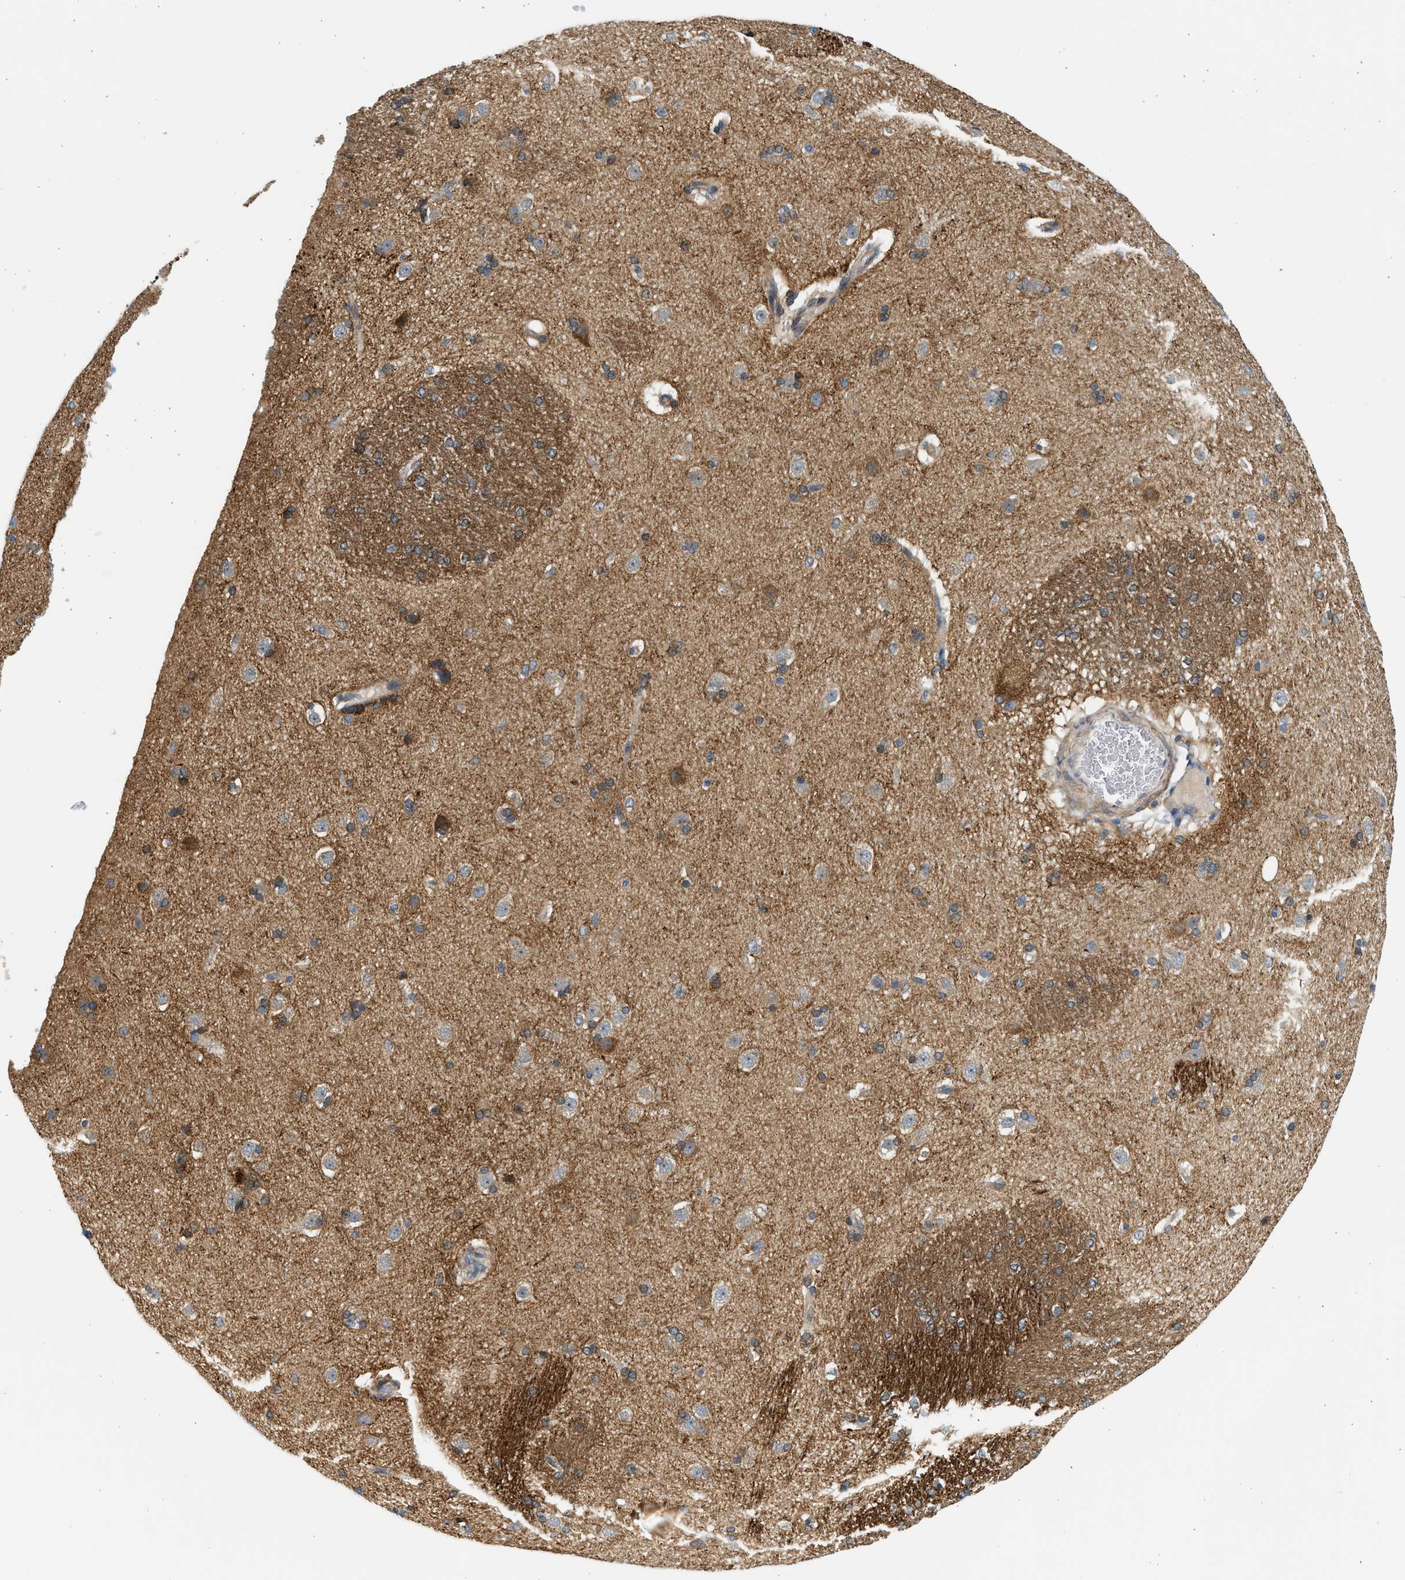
{"staining": {"intensity": "weak", "quantity": "25%-75%", "location": "cytoplasmic/membranous"}, "tissue": "caudate", "cell_type": "Glial cells", "image_type": "normal", "snomed": [{"axis": "morphology", "description": "Normal tissue, NOS"}, {"axis": "topography", "description": "Lateral ventricle wall"}], "caption": "Immunohistochemistry micrograph of benign caudate: caudate stained using immunohistochemistry (IHC) shows low levels of weak protein expression localized specifically in the cytoplasmic/membranous of glial cells, appearing as a cytoplasmic/membranous brown color.", "gene": "KDELR2", "patient": {"sex": "female", "age": 19}}